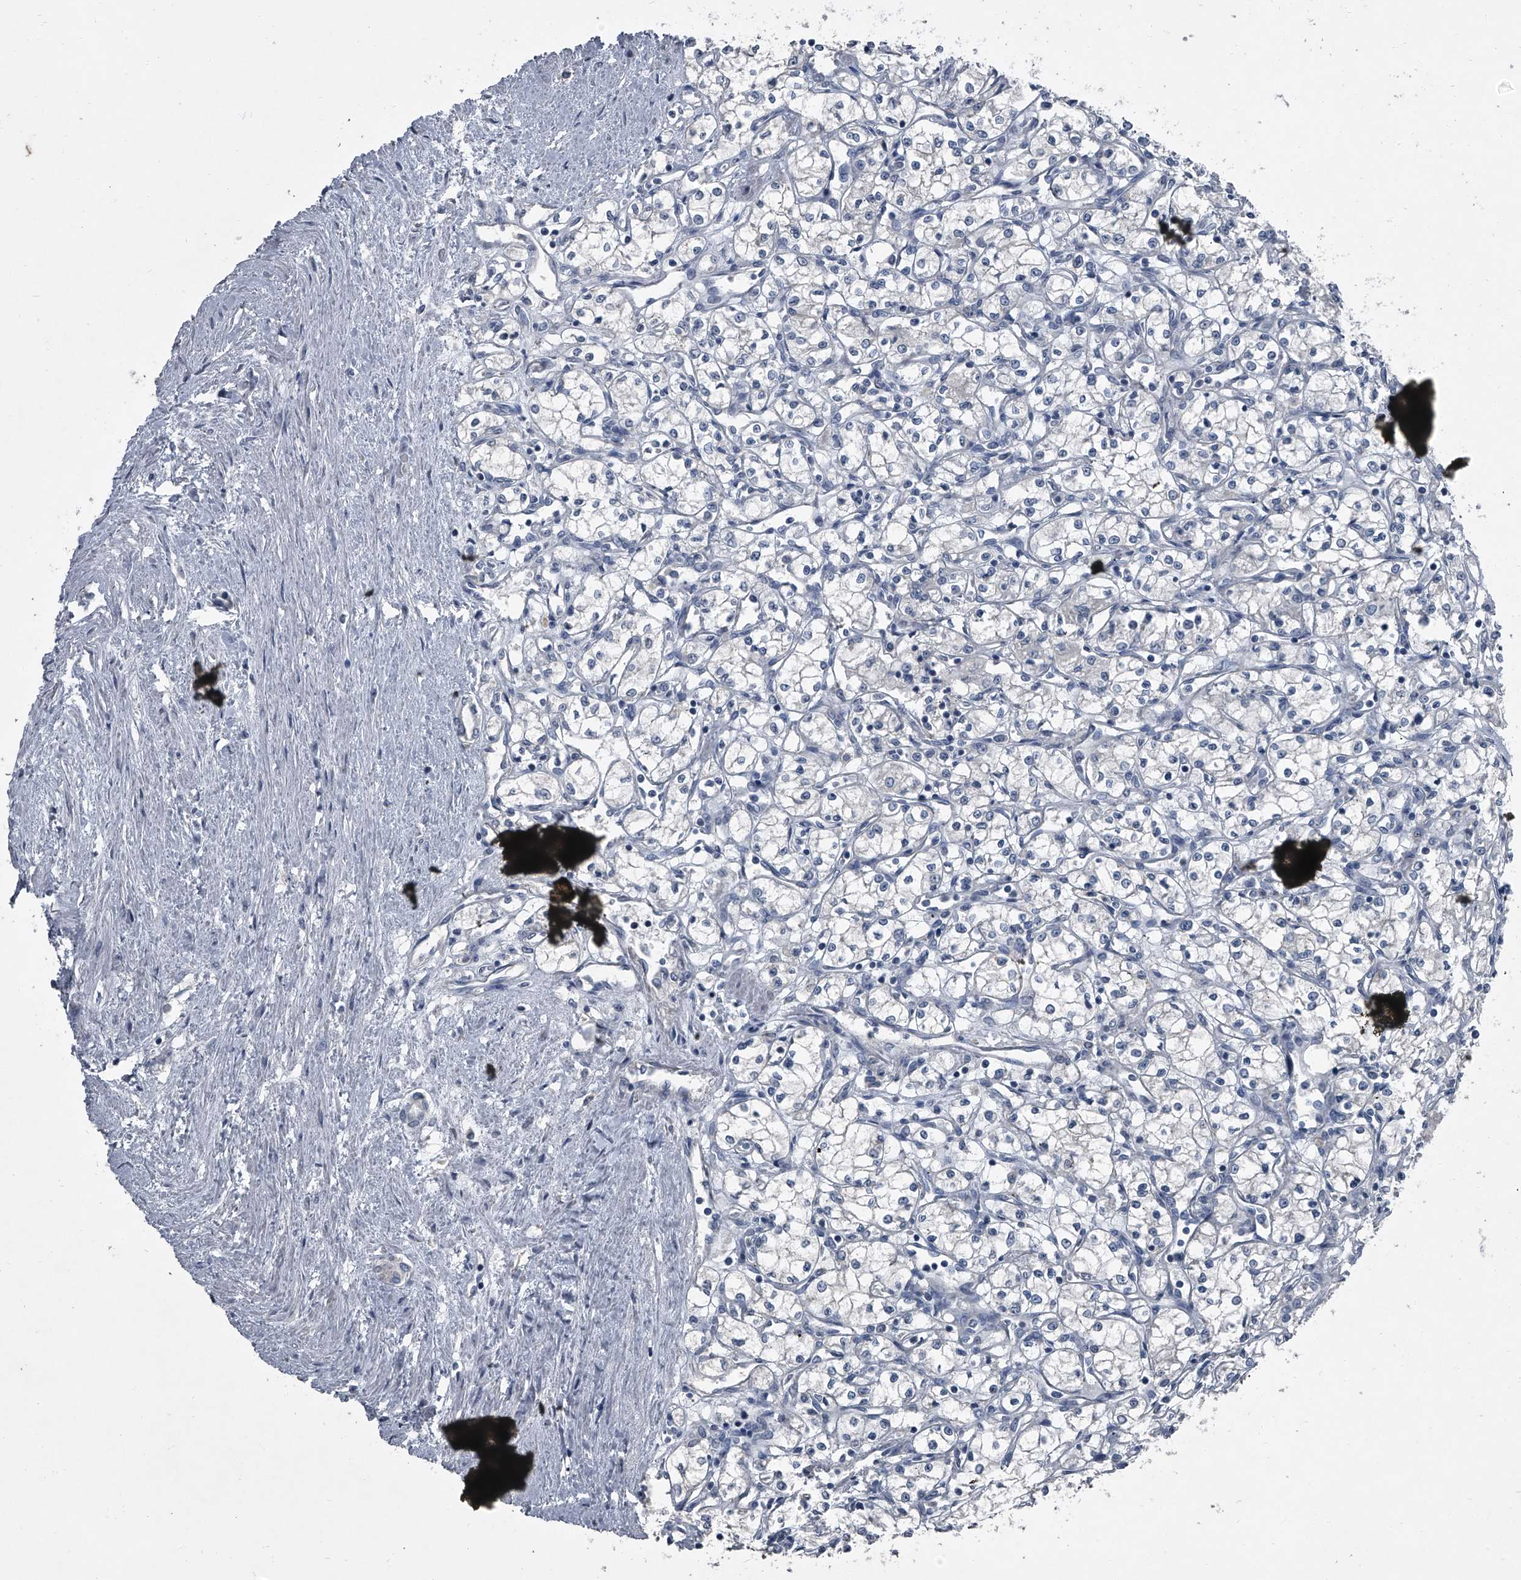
{"staining": {"intensity": "negative", "quantity": "none", "location": "none"}, "tissue": "renal cancer", "cell_type": "Tumor cells", "image_type": "cancer", "snomed": [{"axis": "morphology", "description": "Adenocarcinoma, NOS"}, {"axis": "topography", "description": "Kidney"}], "caption": "Micrograph shows no significant protein expression in tumor cells of renal cancer (adenocarcinoma).", "gene": "HEPHL1", "patient": {"sex": "male", "age": 59}}